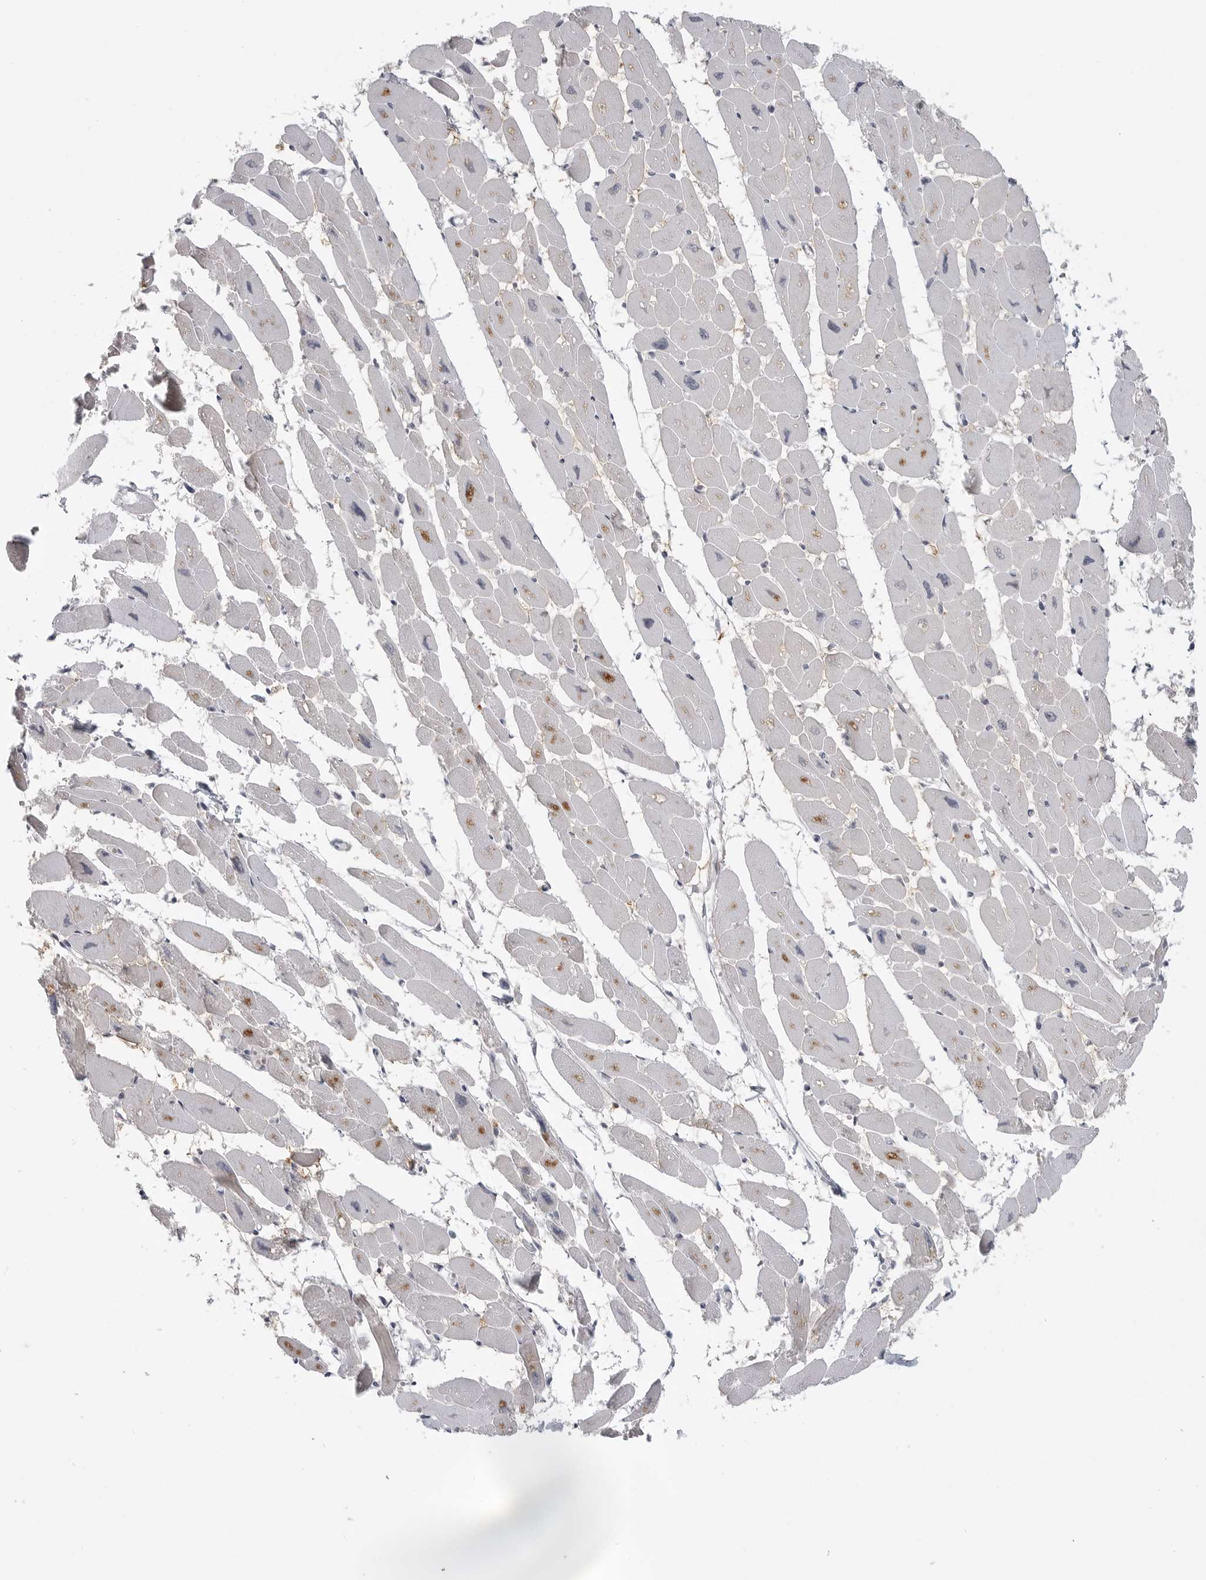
{"staining": {"intensity": "moderate", "quantity": "<25%", "location": "cytoplasmic/membranous"}, "tissue": "heart muscle", "cell_type": "Cardiomyocytes", "image_type": "normal", "snomed": [{"axis": "morphology", "description": "Normal tissue, NOS"}, {"axis": "topography", "description": "Heart"}], "caption": "The micrograph shows staining of unremarkable heart muscle, revealing moderate cytoplasmic/membranous protein expression (brown color) within cardiomyocytes. The staining was performed using DAB (3,3'-diaminobenzidine), with brown indicating positive protein expression. Nuclei are stained blue with hematoxylin.", "gene": "TCTN3", "patient": {"sex": "female", "age": 54}}